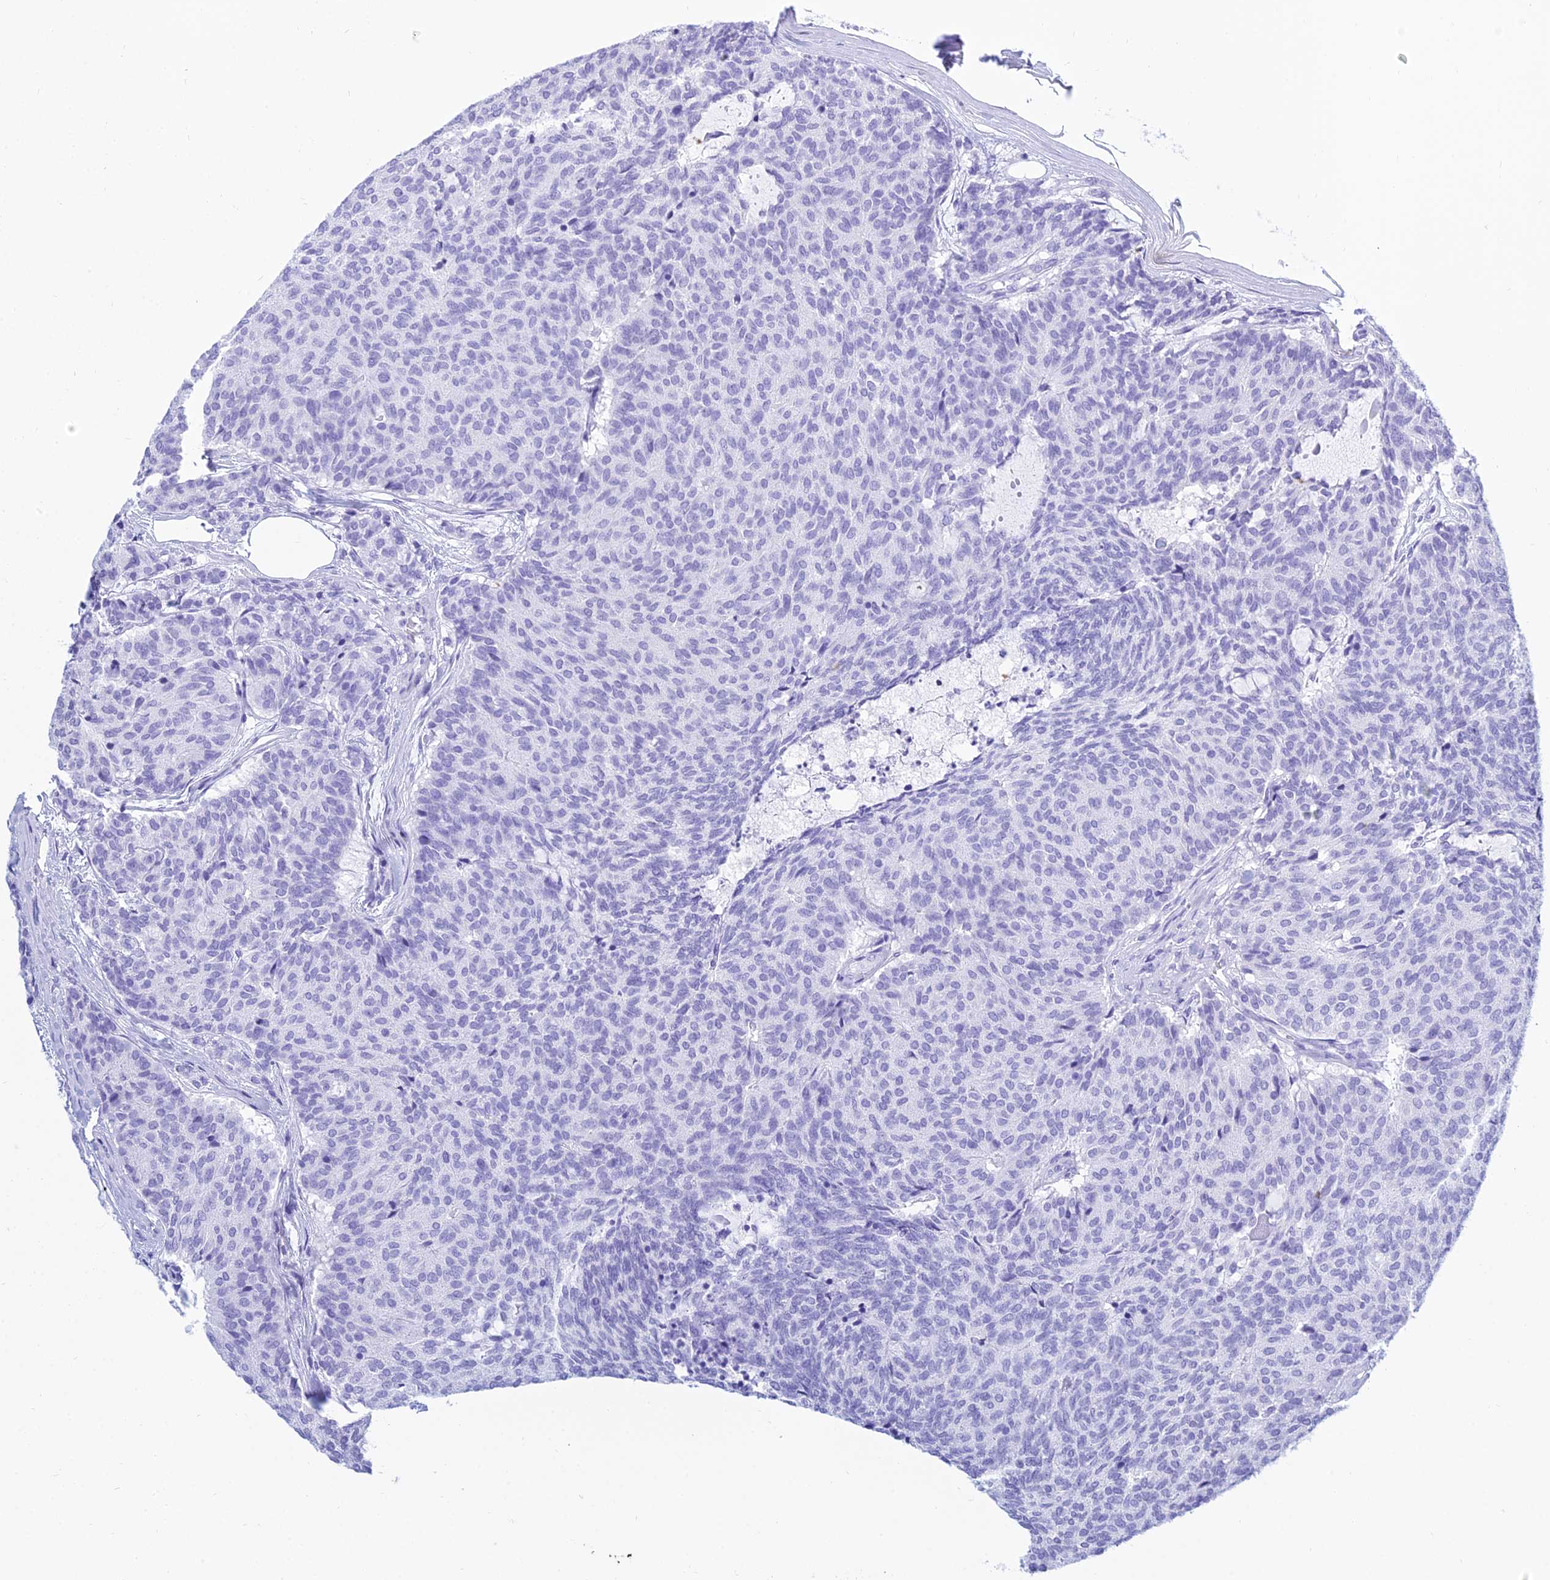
{"staining": {"intensity": "negative", "quantity": "none", "location": "none"}, "tissue": "carcinoid", "cell_type": "Tumor cells", "image_type": "cancer", "snomed": [{"axis": "morphology", "description": "Carcinoid, malignant, NOS"}, {"axis": "topography", "description": "Pancreas"}], "caption": "Immunohistochemistry (IHC) of carcinoid reveals no positivity in tumor cells.", "gene": "PATE4", "patient": {"sex": "female", "age": 54}}